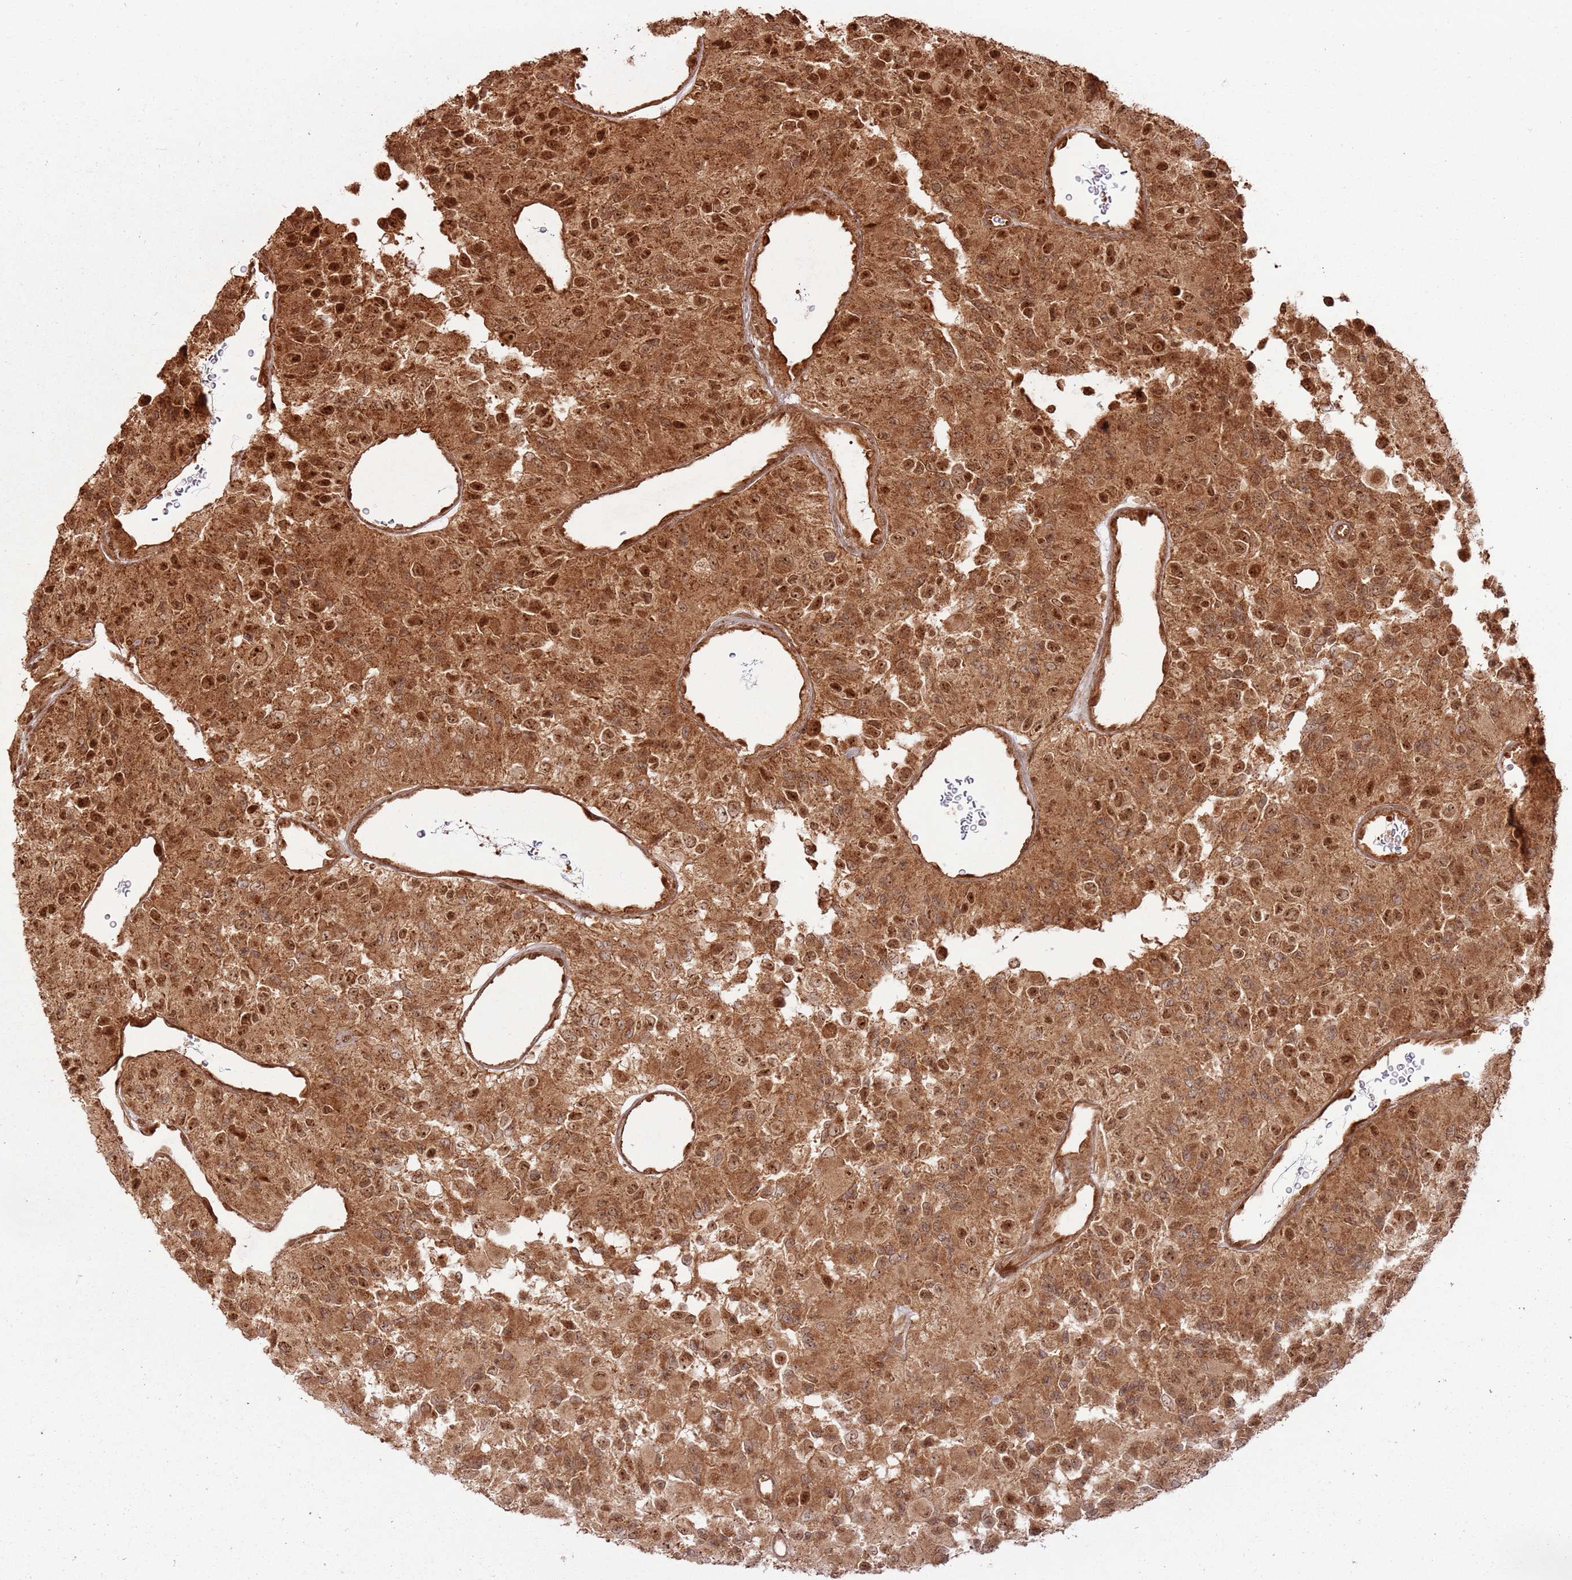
{"staining": {"intensity": "strong", "quantity": ">75%", "location": "cytoplasmic/membranous,nuclear"}, "tissue": "glioma", "cell_type": "Tumor cells", "image_type": "cancer", "snomed": [{"axis": "morphology", "description": "Glioma, malignant, High grade"}, {"axis": "topography", "description": "Brain"}], "caption": "Immunohistochemical staining of malignant high-grade glioma reveals strong cytoplasmic/membranous and nuclear protein expression in about >75% of tumor cells.", "gene": "TBC1D13", "patient": {"sex": "male", "age": 77}}